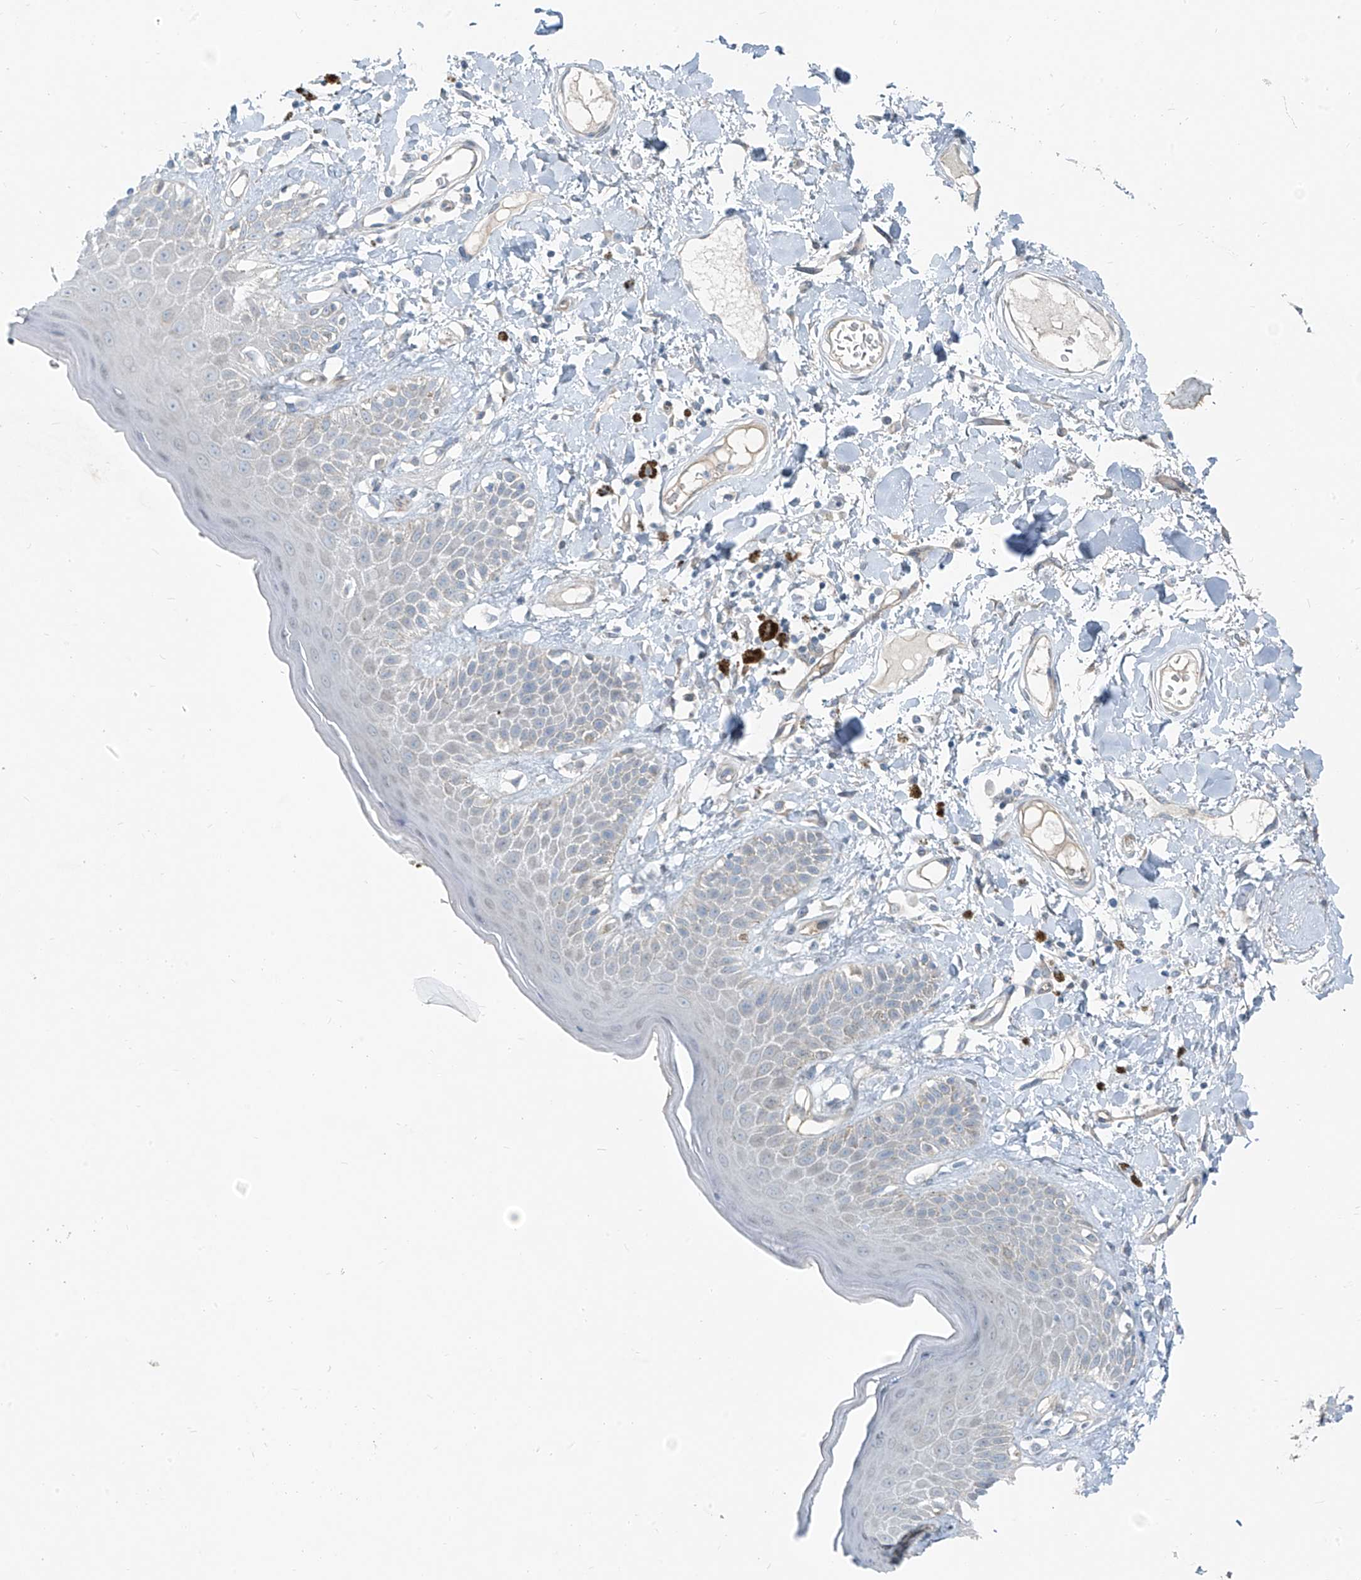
{"staining": {"intensity": "negative", "quantity": "none", "location": "none"}, "tissue": "skin", "cell_type": "Epidermal cells", "image_type": "normal", "snomed": [{"axis": "morphology", "description": "Normal tissue, NOS"}, {"axis": "topography", "description": "Anal"}], "caption": "Photomicrograph shows no significant protein expression in epidermal cells of unremarkable skin. The staining was performed using DAB to visualize the protein expression in brown, while the nuclei were stained in blue with hematoxylin (Magnification: 20x).", "gene": "TNS2", "patient": {"sex": "female", "age": 78}}